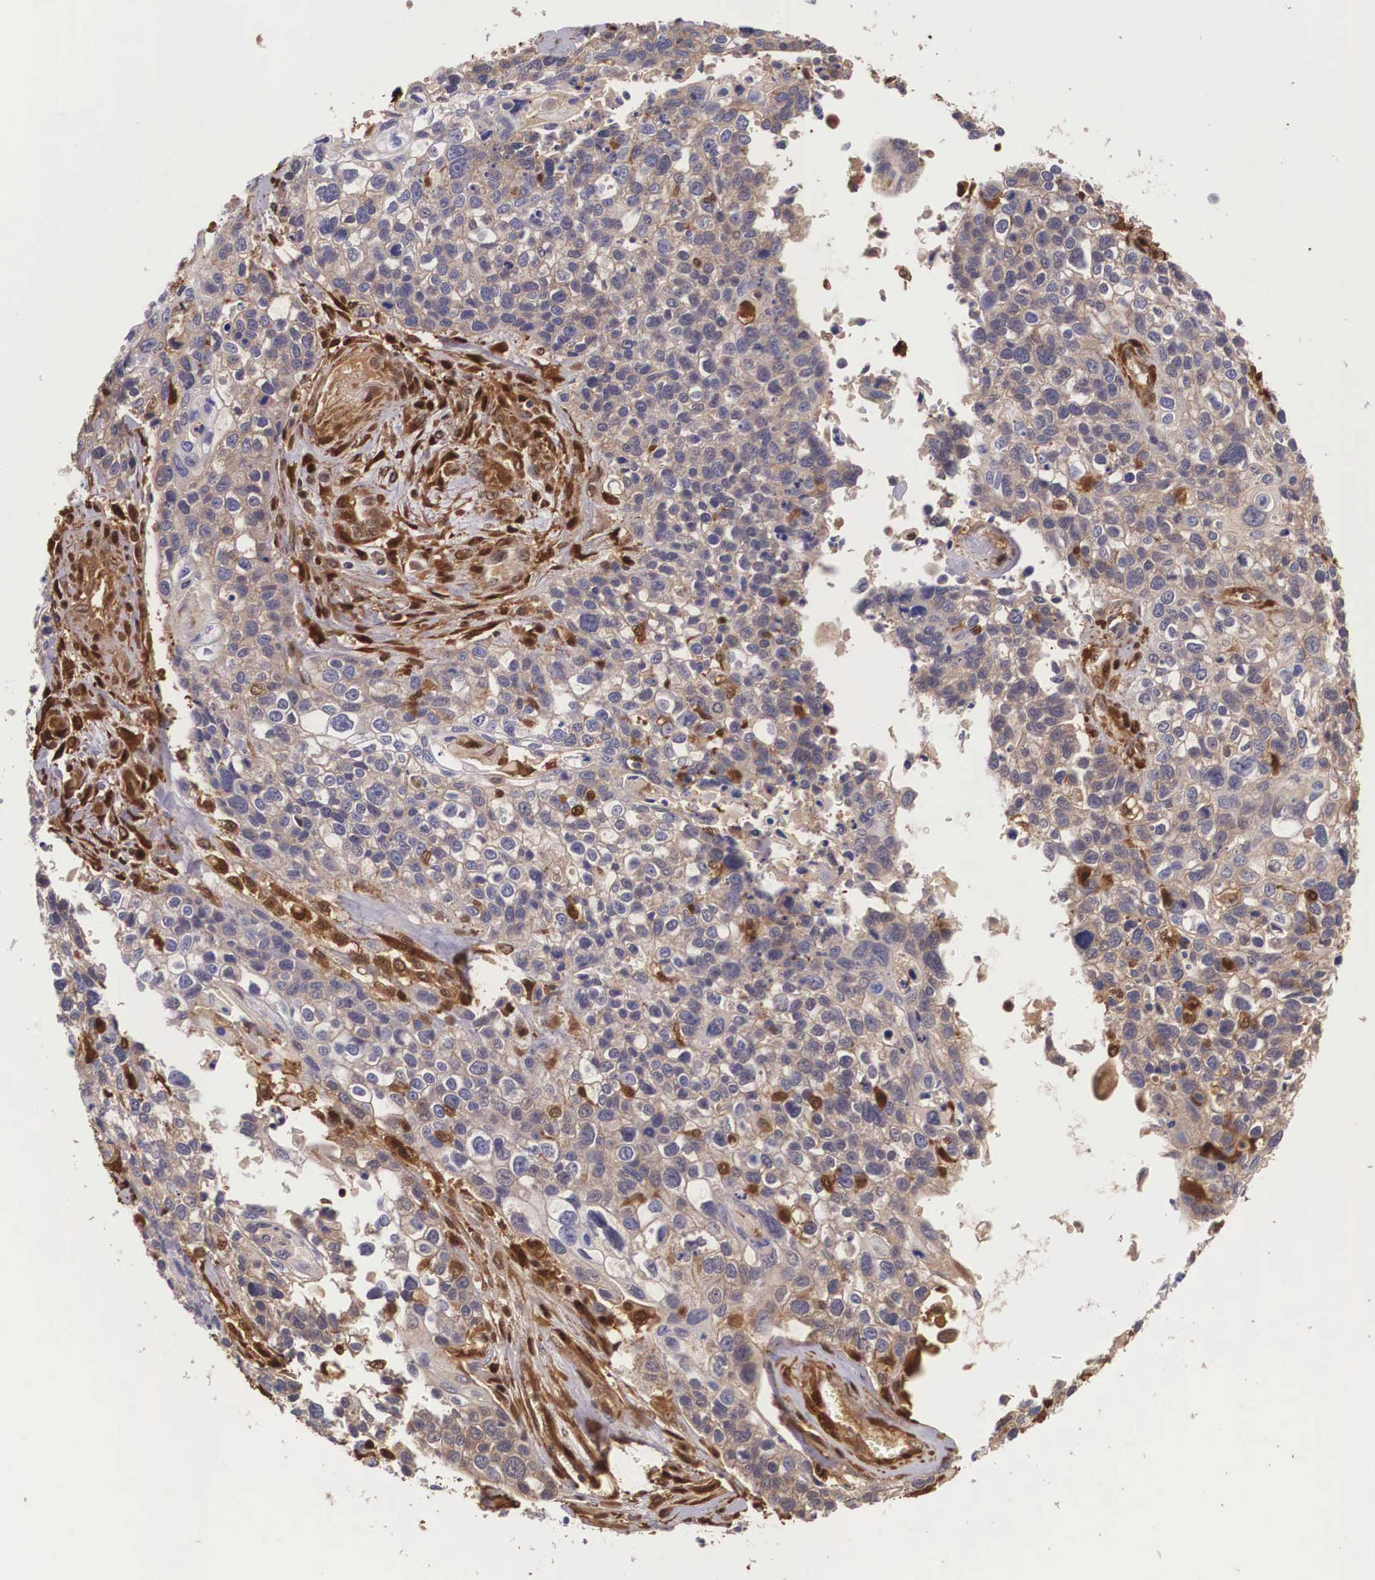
{"staining": {"intensity": "weak", "quantity": "<25%", "location": "cytoplasmic/membranous"}, "tissue": "lung cancer", "cell_type": "Tumor cells", "image_type": "cancer", "snomed": [{"axis": "morphology", "description": "Squamous cell carcinoma, NOS"}, {"axis": "topography", "description": "Lymph node"}, {"axis": "topography", "description": "Lung"}], "caption": "Immunohistochemistry (IHC) of human lung cancer (squamous cell carcinoma) exhibits no positivity in tumor cells.", "gene": "LGALS1", "patient": {"sex": "male", "age": 74}}